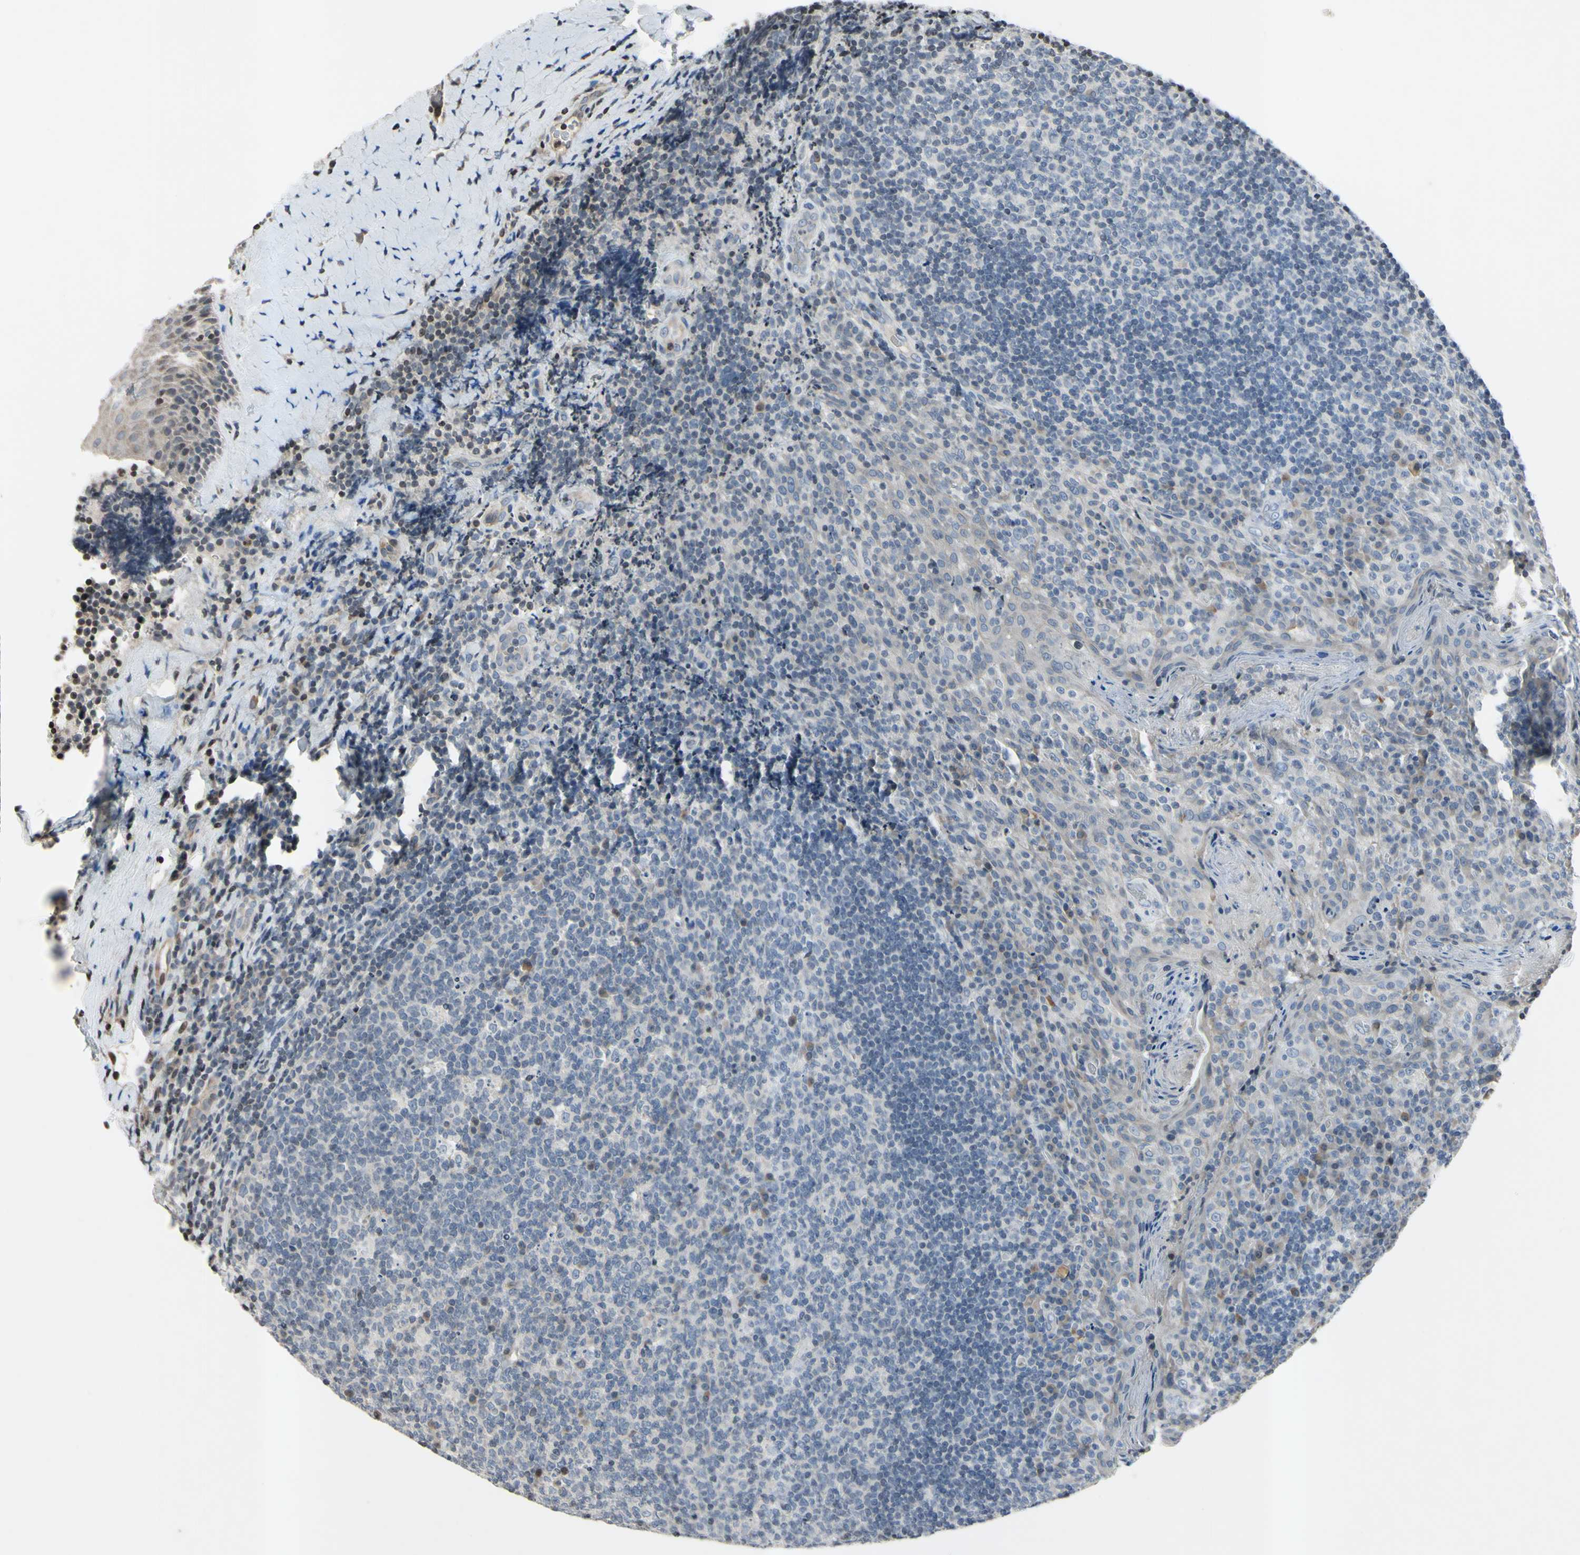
{"staining": {"intensity": "moderate", "quantity": "<25%", "location": "cytoplasmic/membranous"}, "tissue": "tonsil", "cell_type": "Germinal center cells", "image_type": "normal", "snomed": [{"axis": "morphology", "description": "Normal tissue, NOS"}, {"axis": "topography", "description": "Tonsil"}], "caption": "IHC histopathology image of benign tonsil stained for a protein (brown), which exhibits low levels of moderate cytoplasmic/membranous expression in about <25% of germinal center cells.", "gene": "ARG1", "patient": {"sex": "male", "age": 17}}